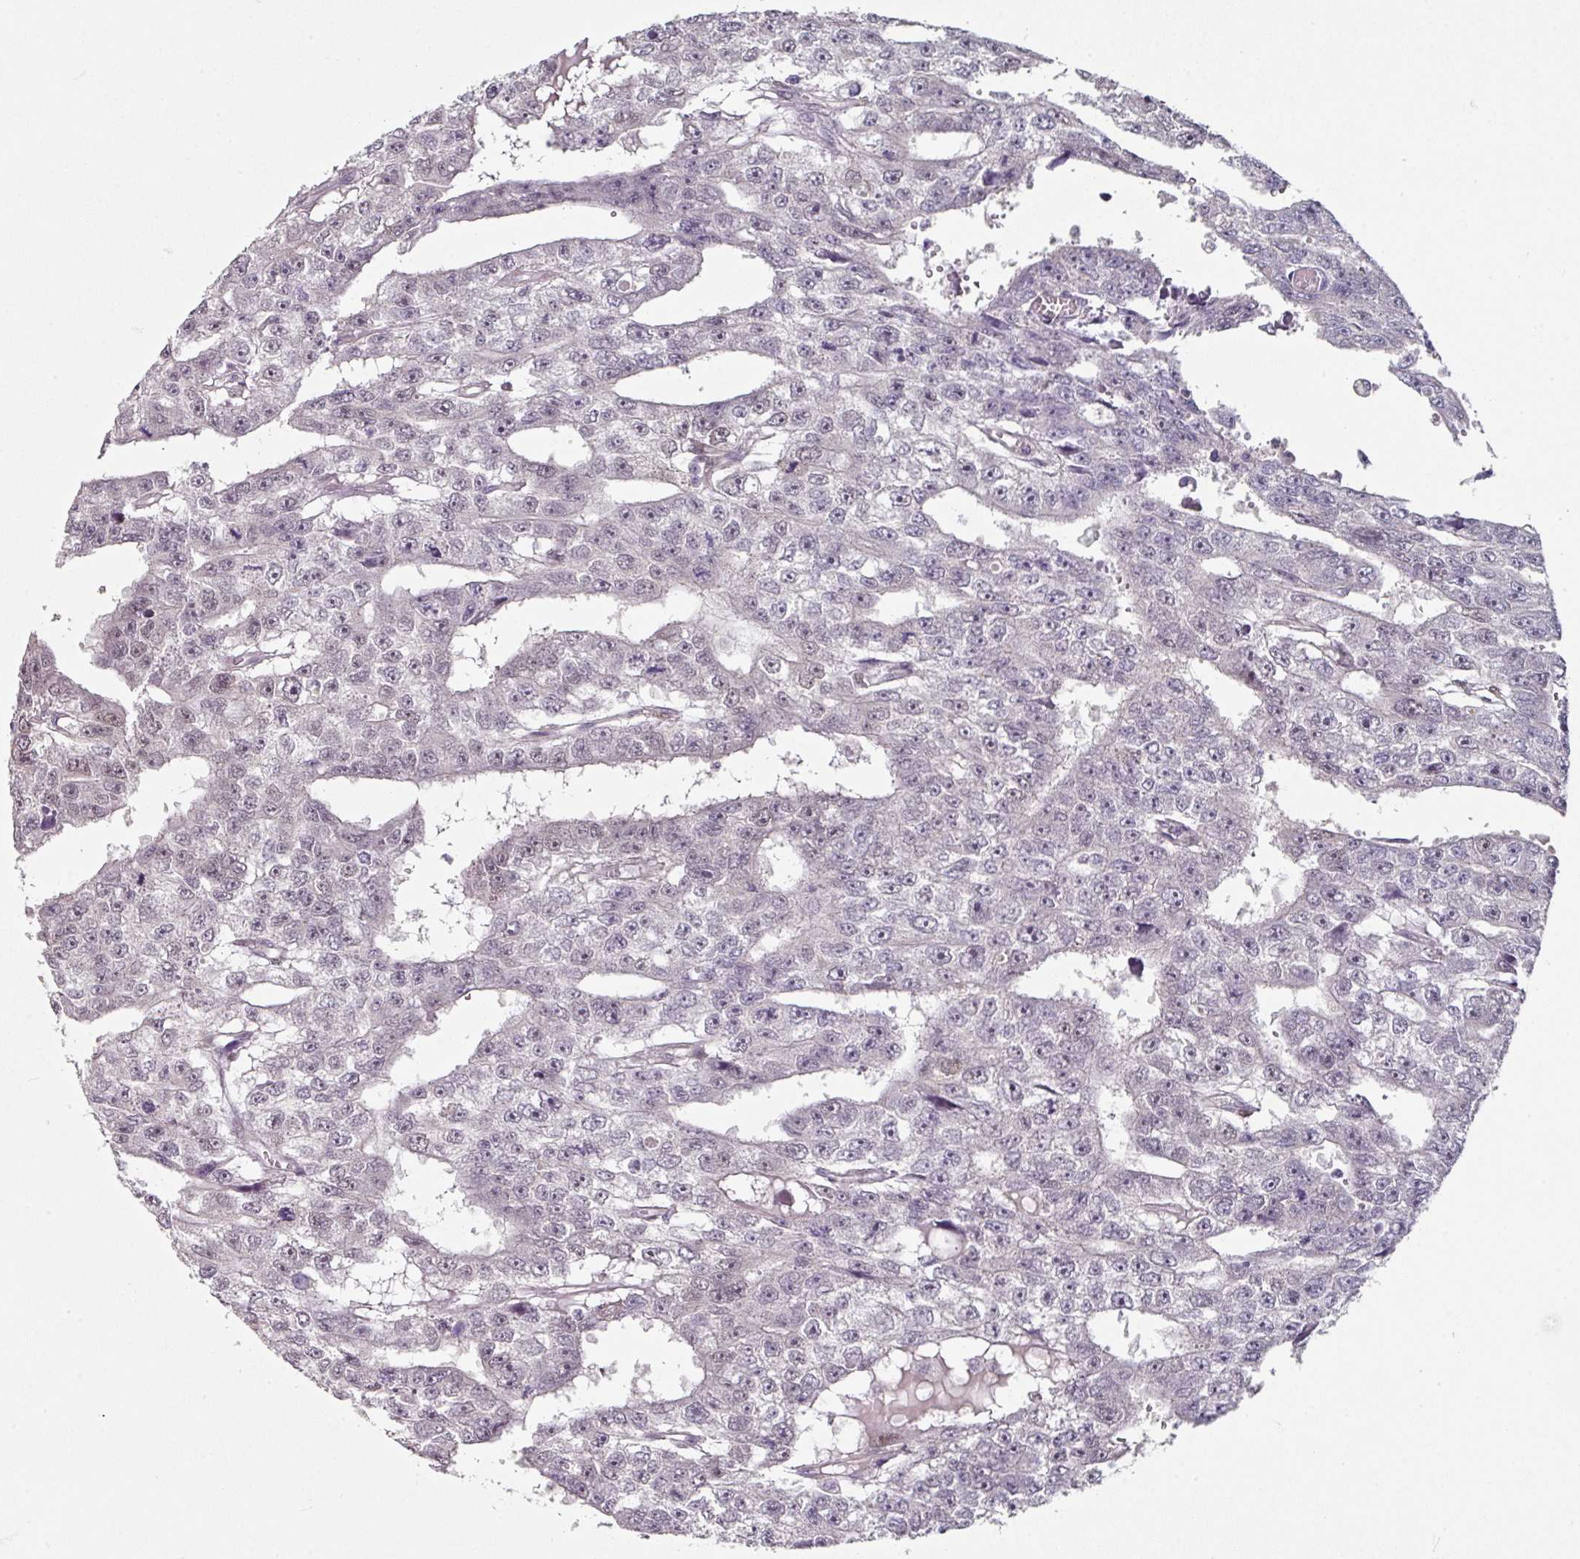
{"staining": {"intensity": "weak", "quantity": "<25%", "location": "nuclear"}, "tissue": "testis cancer", "cell_type": "Tumor cells", "image_type": "cancer", "snomed": [{"axis": "morphology", "description": "Carcinoma, Embryonal, NOS"}, {"axis": "topography", "description": "Testis"}], "caption": "The immunohistochemistry (IHC) image has no significant expression in tumor cells of embryonal carcinoma (testis) tissue. (DAB immunohistochemistry, high magnification).", "gene": "ELK1", "patient": {"sex": "male", "age": 20}}